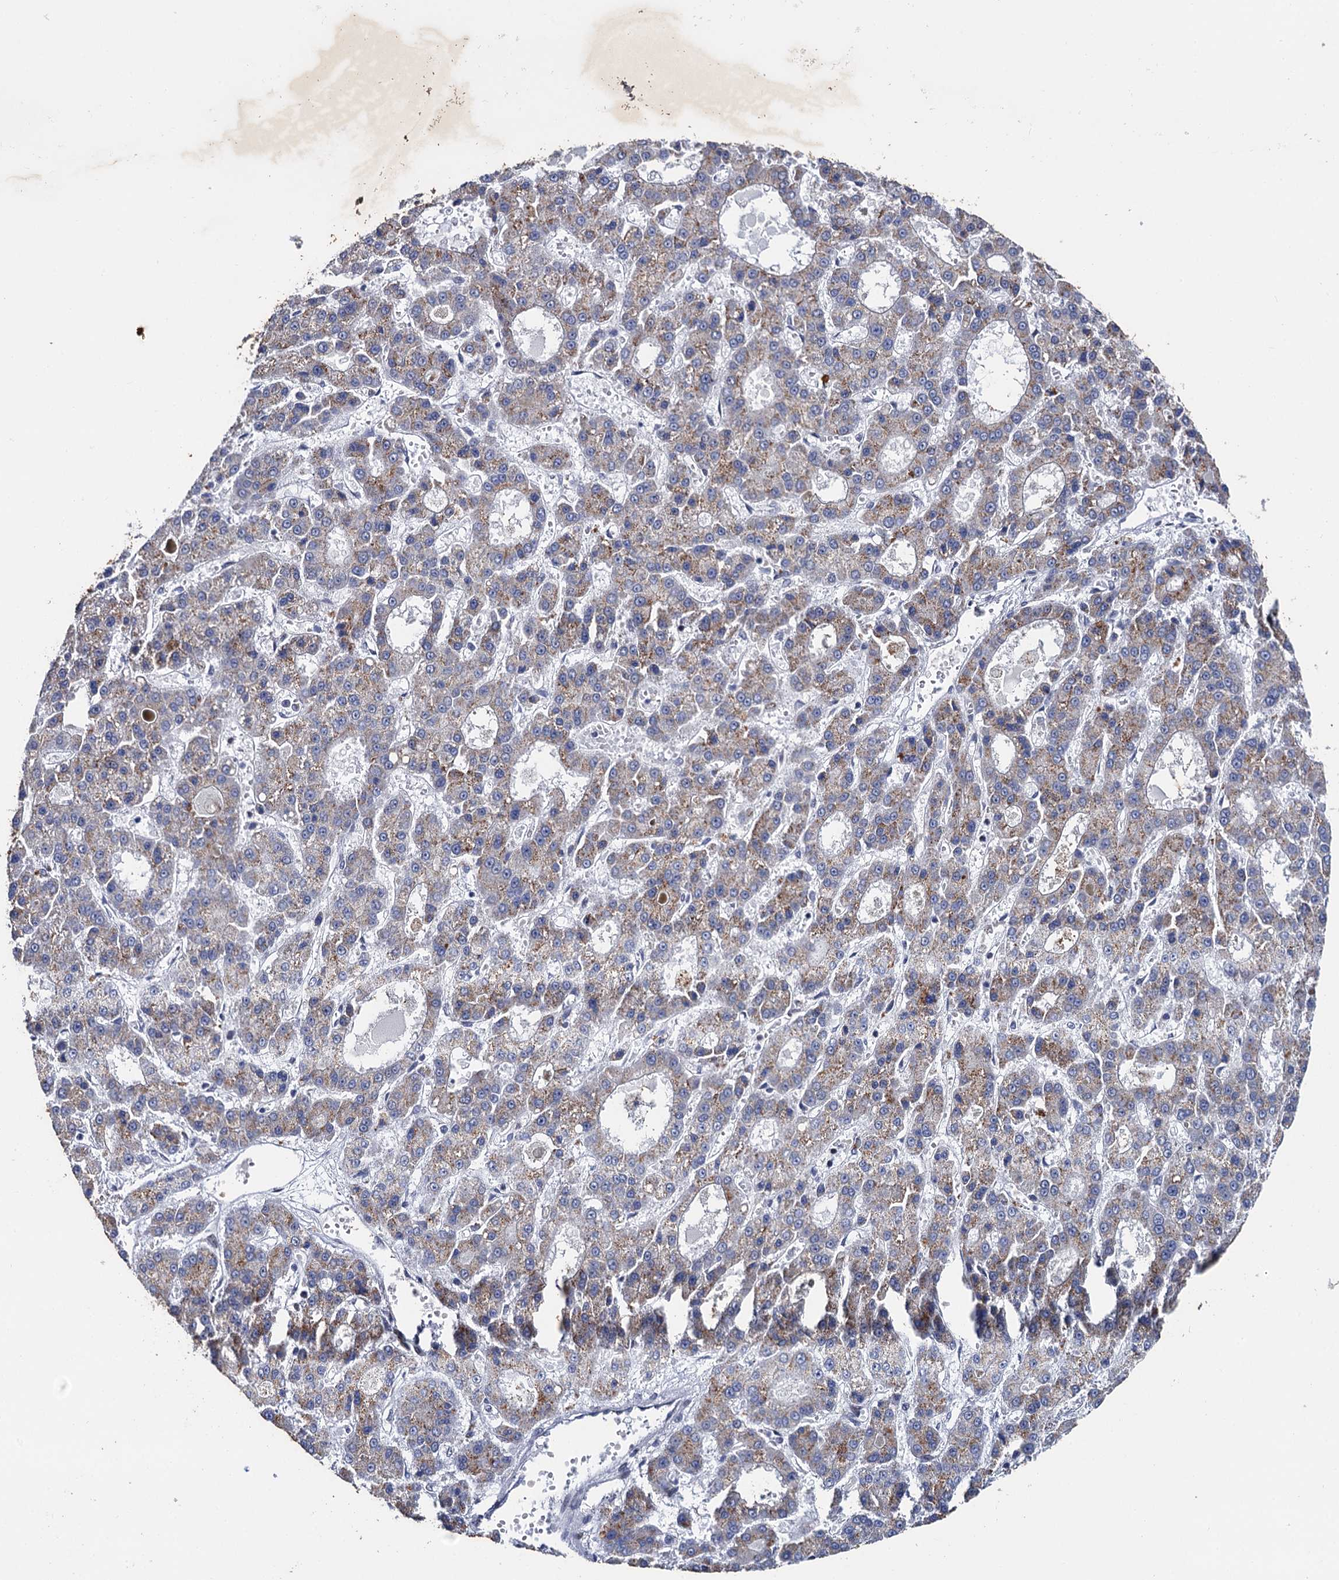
{"staining": {"intensity": "weak", "quantity": ">75%", "location": "cytoplasmic/membranous"}, "tissue": "liver cancer", "cell_type": "Tumor cells", "image_type": "cancer", "snomed": [{"axis": "morphology", "description": "Carcinoma, Hepatocellular, NOS"}, {"axis": "topography", "description": "Liver"}], "caption": "Immunohistochemistry of human liver cancer (hepatocellular carcinoma) shows low levels of weak cytoplasmic/membranous positivity in about >75% of tumor cells. (DAB (3,3'-diaminobenzidine) = brown stain, brightfield microscopy at high magnification).", "gene": "THAP2", "patient": {"sex": "male", "age": 70}}